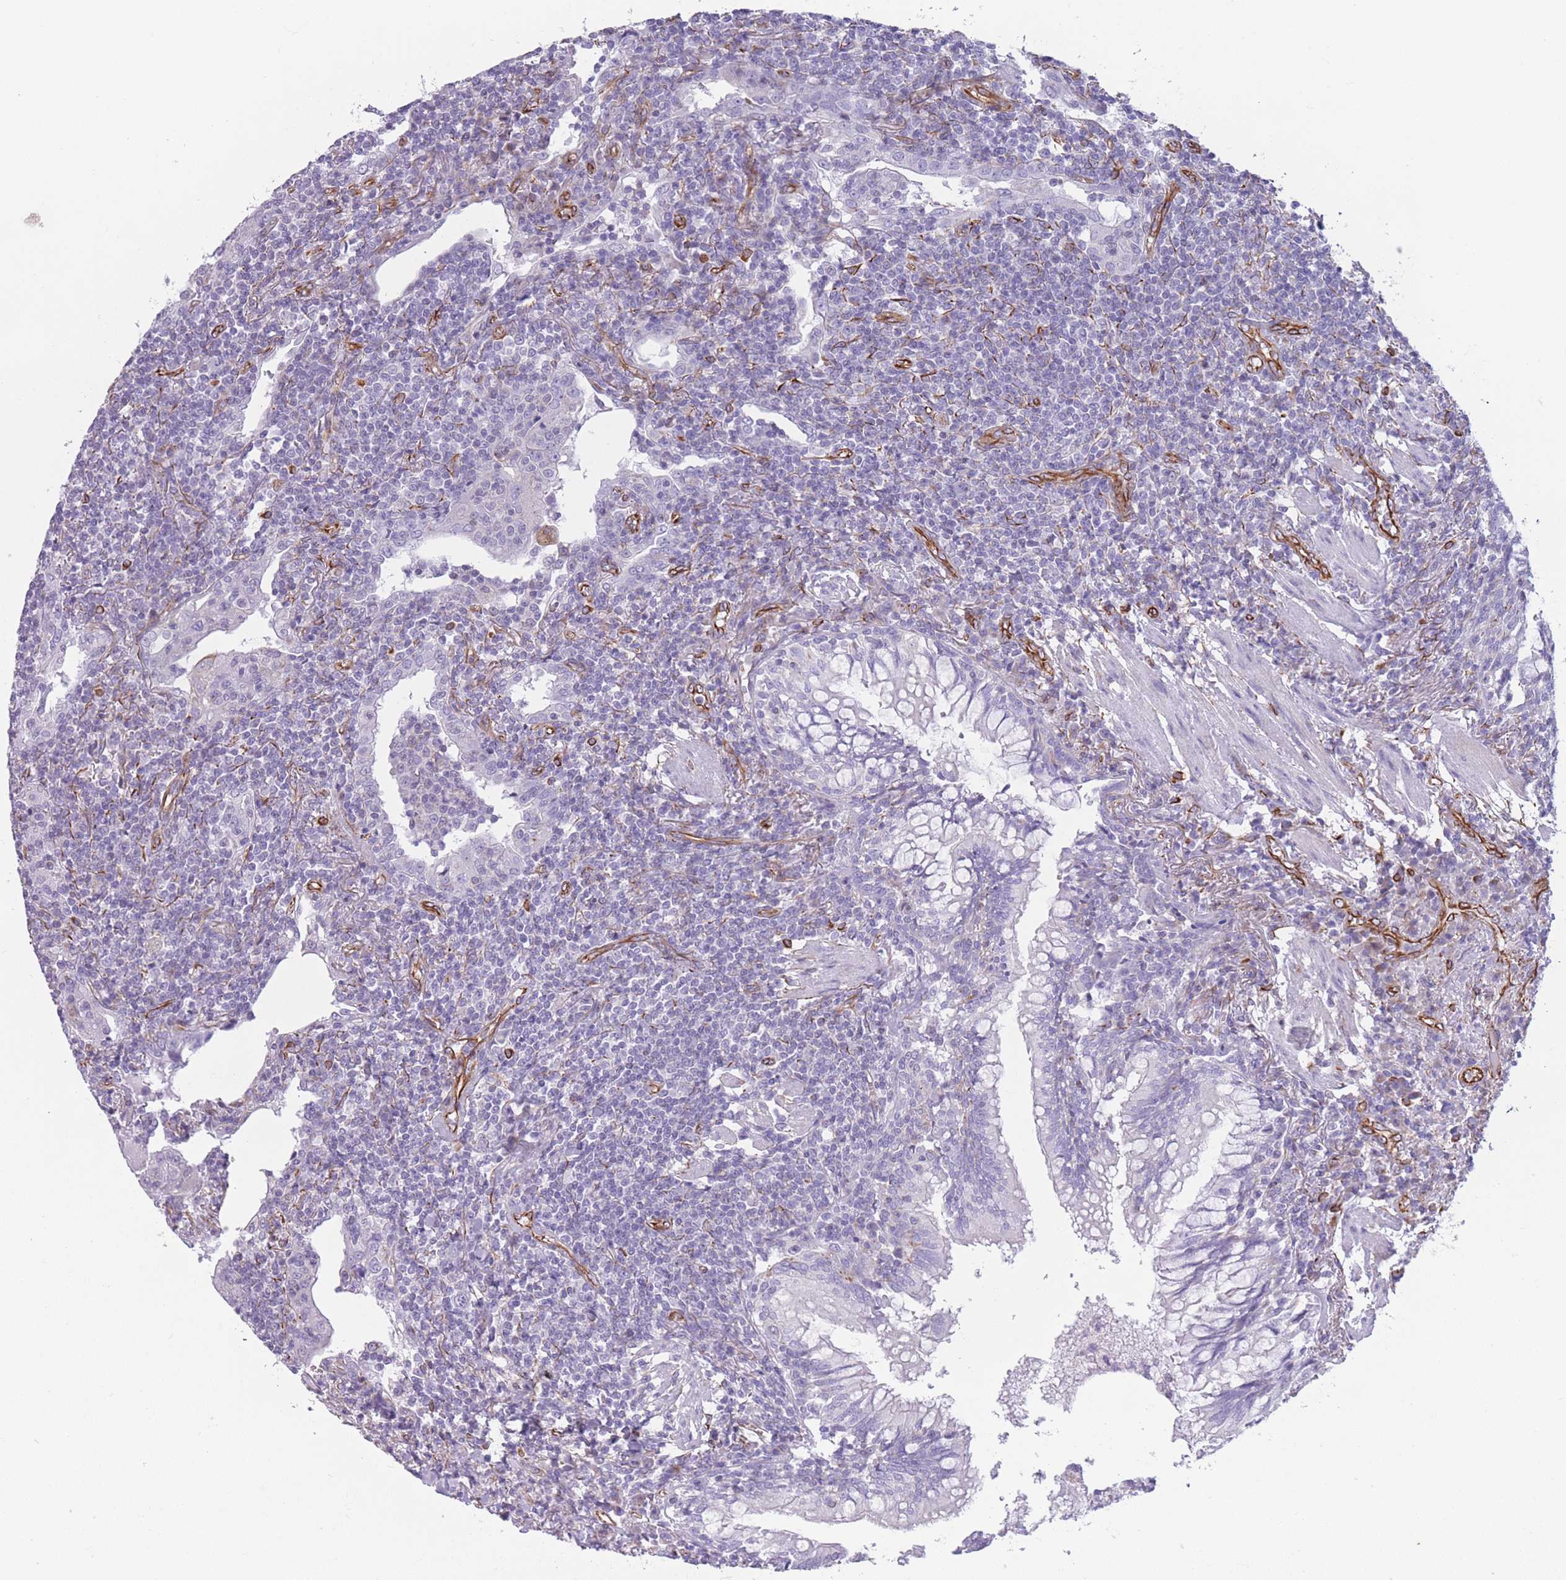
{"staining": {"intensity": "negative", "quantity": "none", "location": "none"}, "tissue": "lymphoma", "cell_type": "Tumor cells", "image_type": "cancer", "snomed": [{"axis": "morphology", "description": "Malignant lymphoma, non-Hodgkin's type, Low grade"}, {"axis": "topography", "description": "Lung"}], "caption": "Low-grade malignant lymphoma, non-Hodgkin's type was stained to show a protein in brown. There is no significant positivity in tumor cells.", "gene": "PTCD1", "patient": {"sex": "female", "age": 71}}